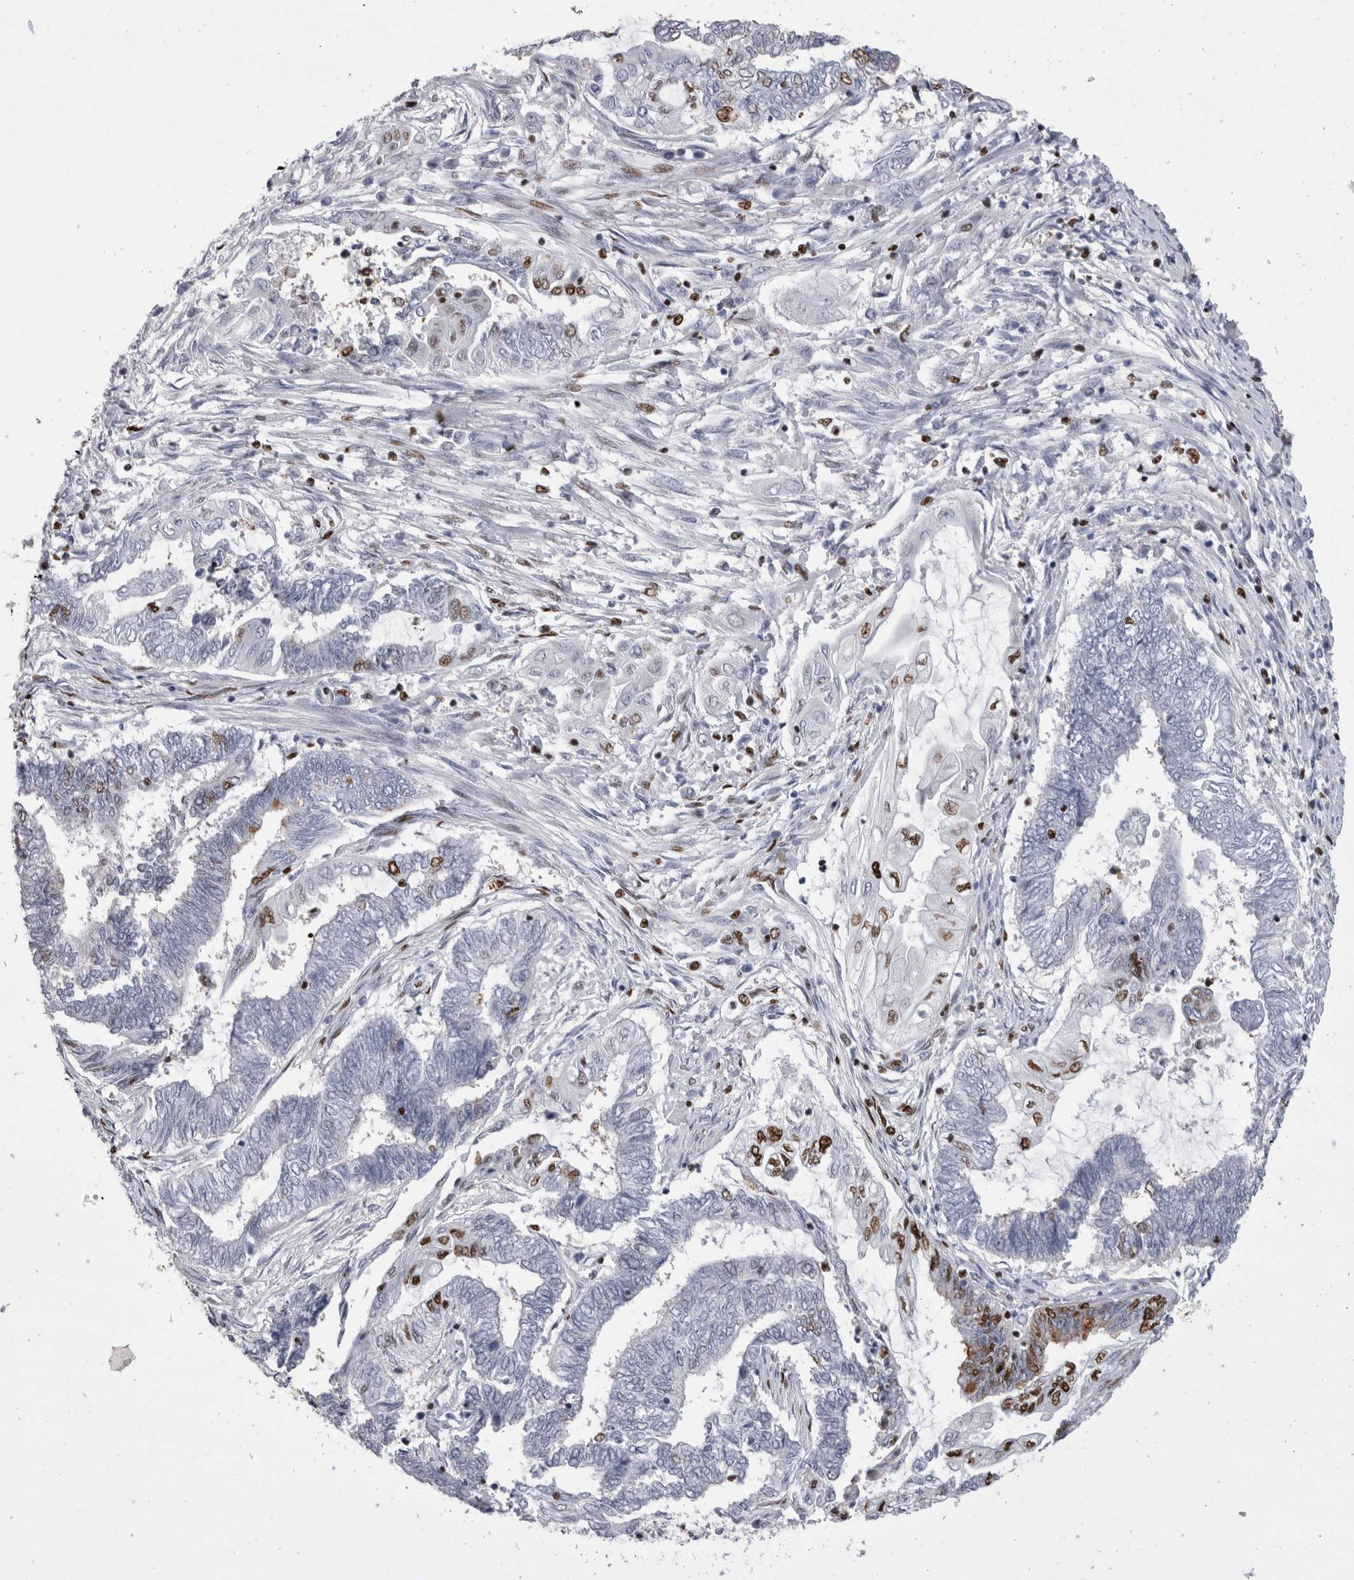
{"staining": {"intensity": "moderate", "quantity": "<25%", "location": "nuclear"}, "tissue": "endometrial cancer", "cell_type": "Tumor cells", "image_type": "cancer", "snomed": [{"axis": "morphology", "description": "Adenocarcinoma, NOS"}, {"axis": "topography", "description": "Uterus"}, {"axis": "topography", "description": "Endometrium"}], "caption": "This image reveals immunohistochemistry staining of endometrial adenocarcinoma, with low moderate nuclear staining in approximately <25% of tumor cells.", "gene": "ALPK3", "patient": {"sex": "female", "age": 70}}